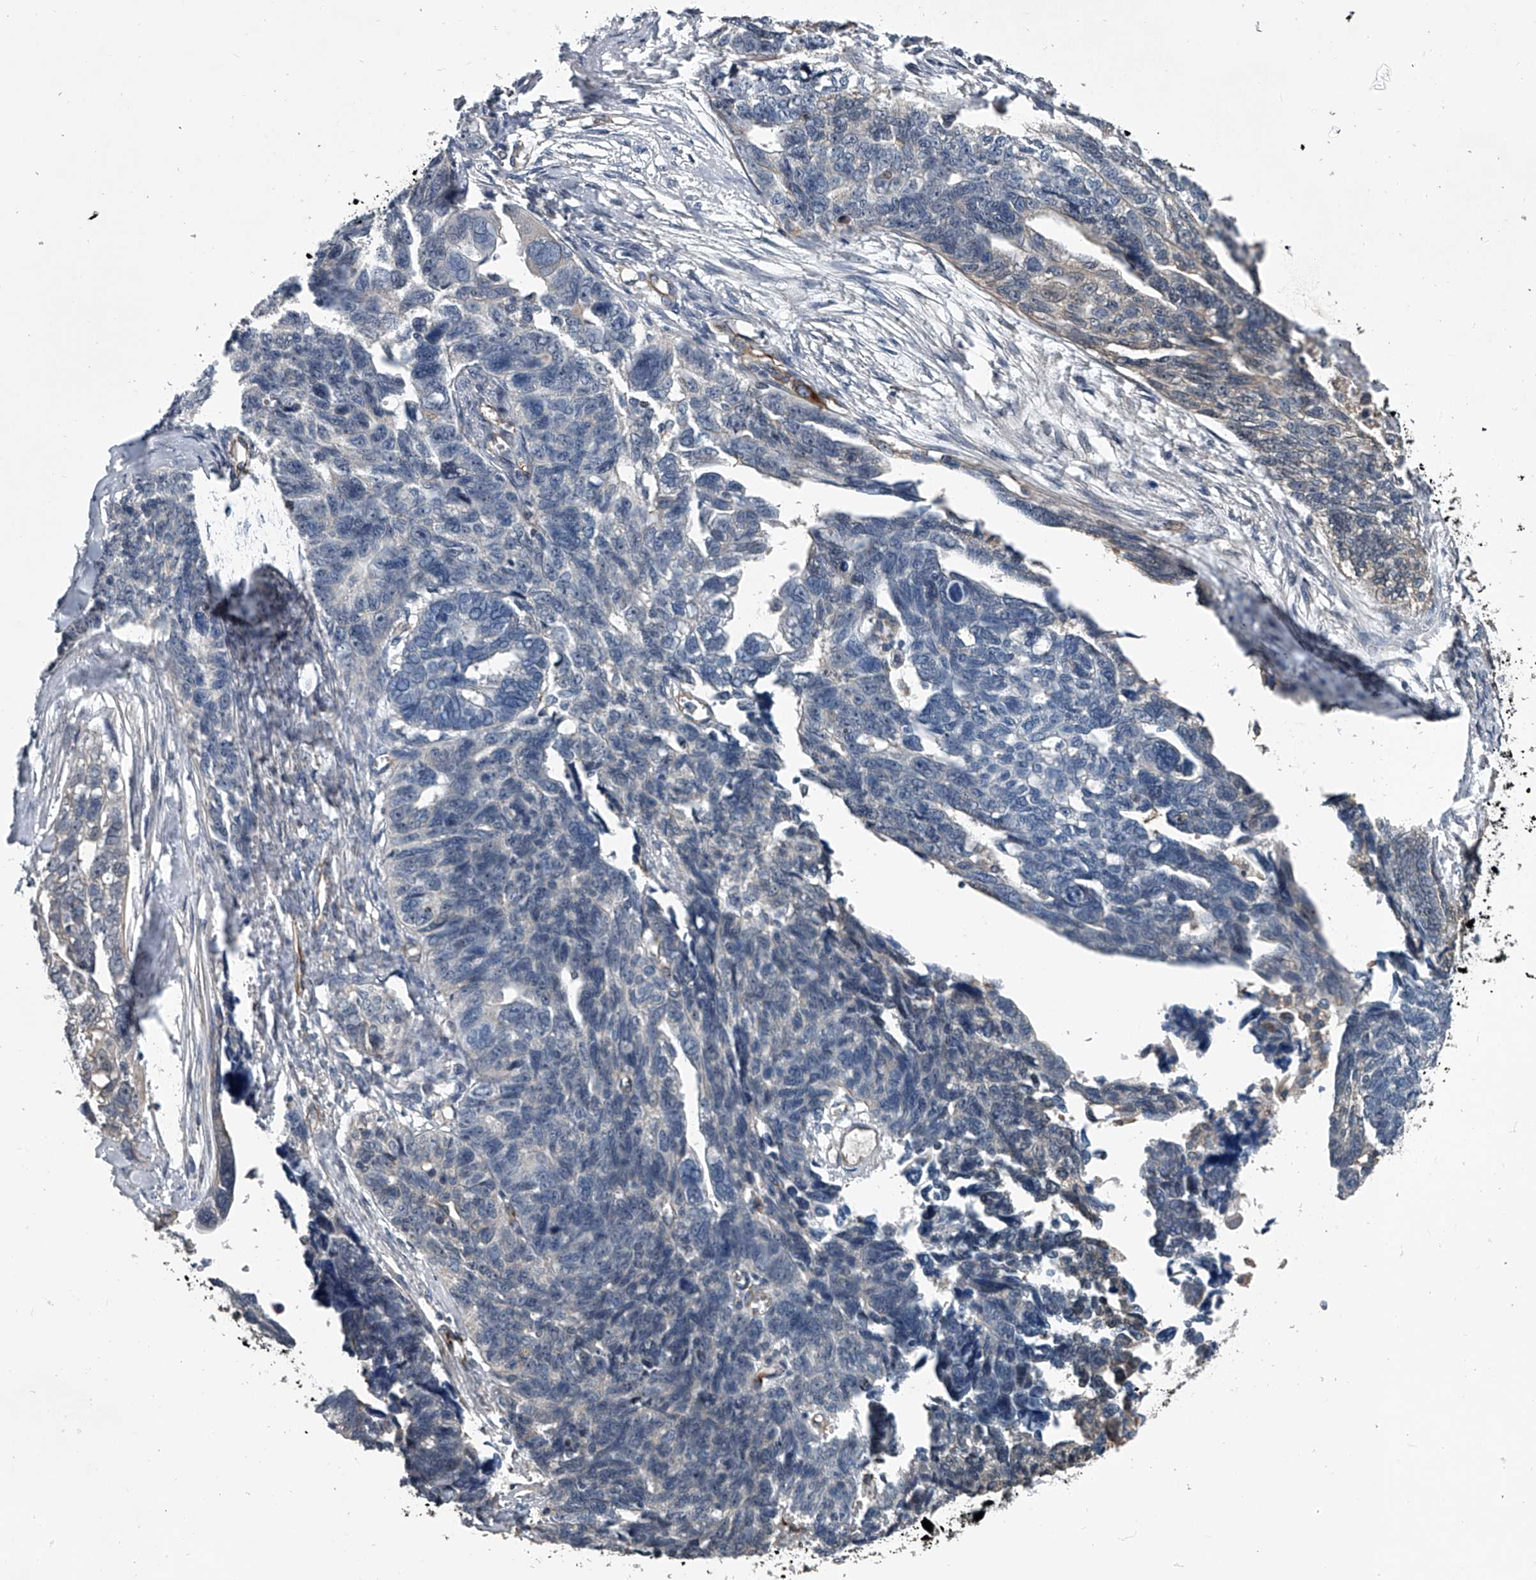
{"staining": {"intensity": "negative", "quantity": "none", "location": "none"}, "tissue": "ovarian cancer", "cell_type": "Tumor cells", "image_type": "cancer", "snomed": [{"axis": "morphology", "description": "Cystadenocarcinoma, serous, NOS"}, {"axis": "topography", "description": "Ovary"}], "caption": "An immunohistochemistry image of ovarian serous cystadenocarcinoma is shown. There is no staining in tumor cells of ovarian serous cystadenocarcinoma.", "gene": "LDLRAD2", "patient": {"sex": "female", "age": 79}}